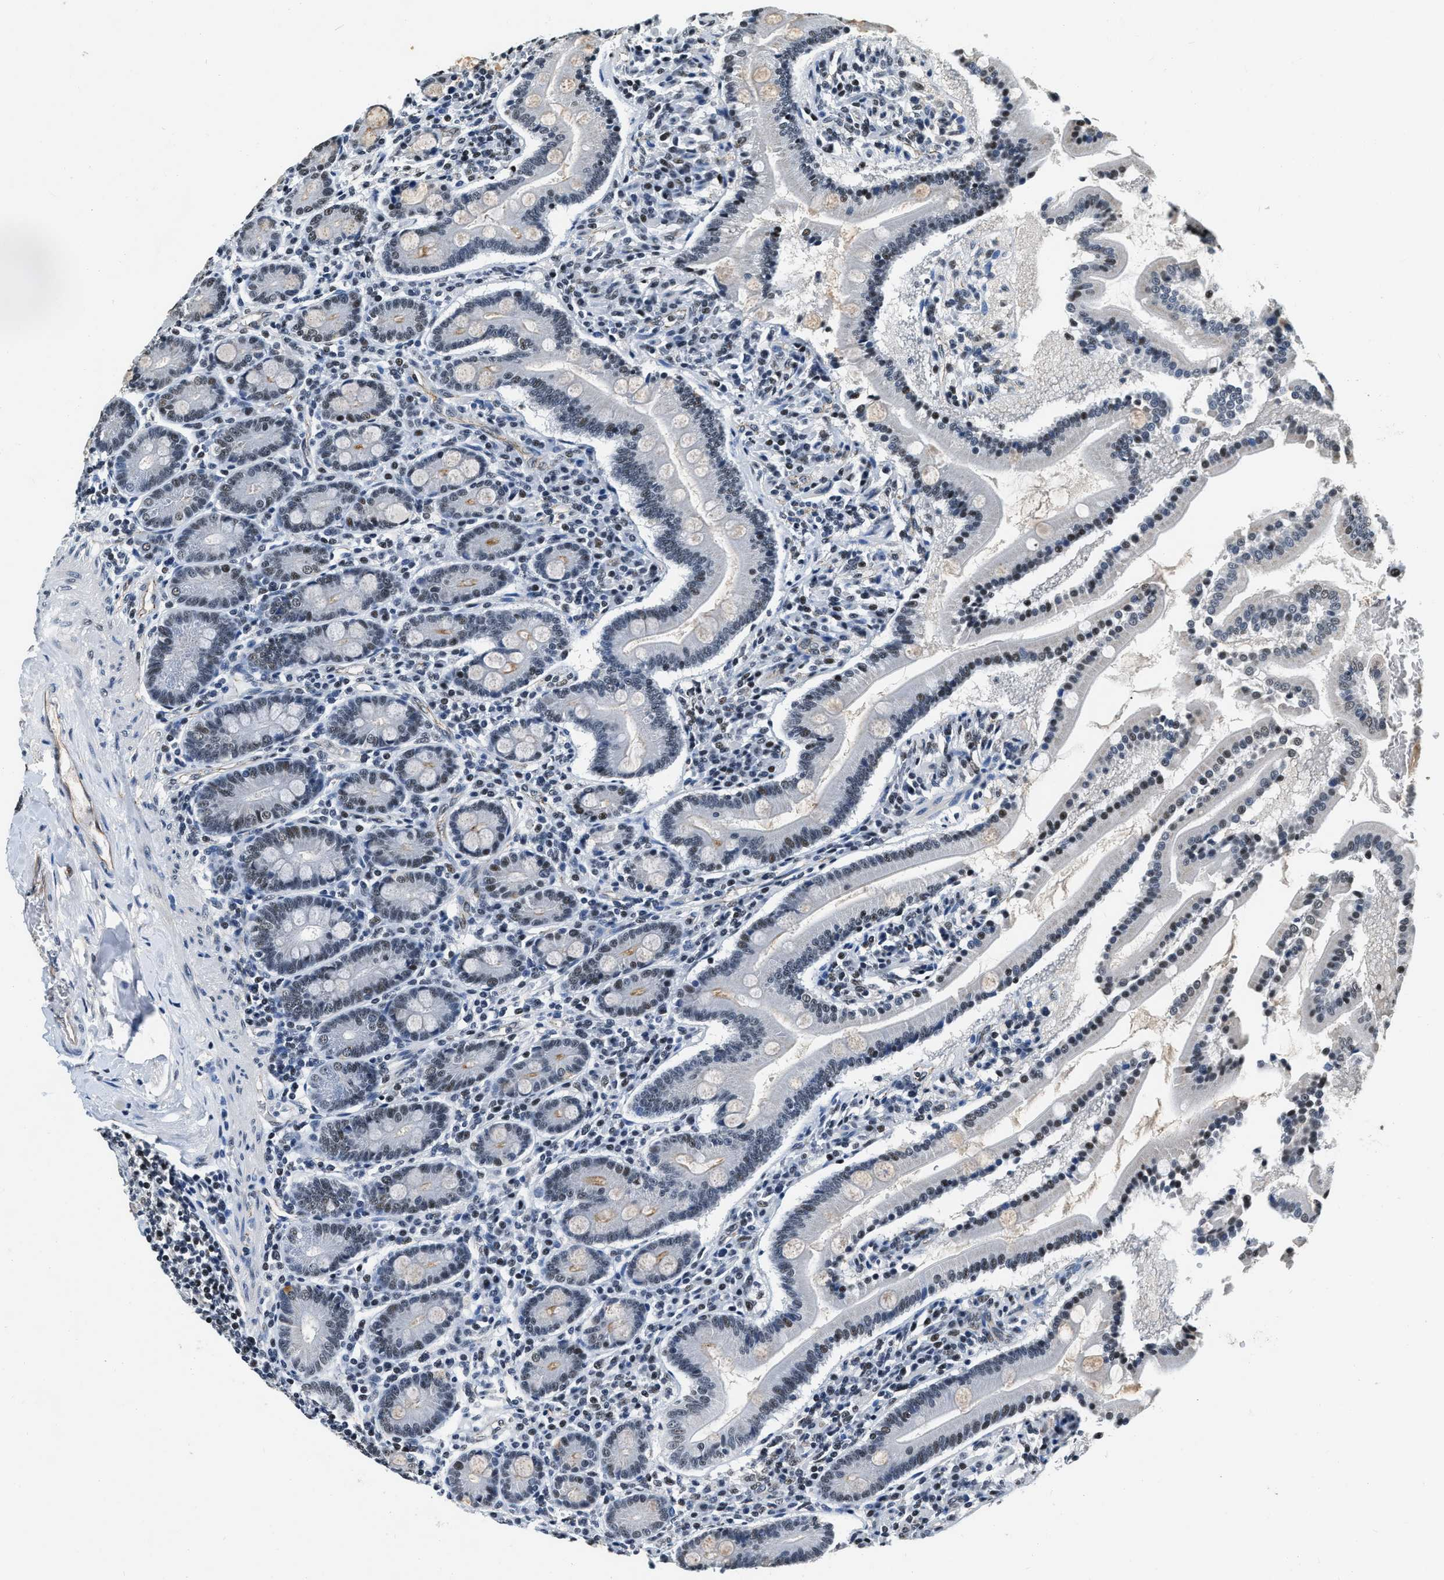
{"staining": {"intensity": "weak", "quantity": "25%-75%", "location": "nuclear"}, "tissue": "duodenum", "cell_type": "Glandular cells", "image_type": "normal", "snomed": [{"axis": "morphology", "description": "Normal tissue, NOS"}, {"axis": "topography", "description": "Duodenum"}], "caption": "Protein staining by immunohistochemistry (IHC) demonstrates weak nuclear positivity in about 25%-75% of glandular cells in normal duodenum.", "gene": "CCNE1", "patient": {"sex": "male", "age": 50}}